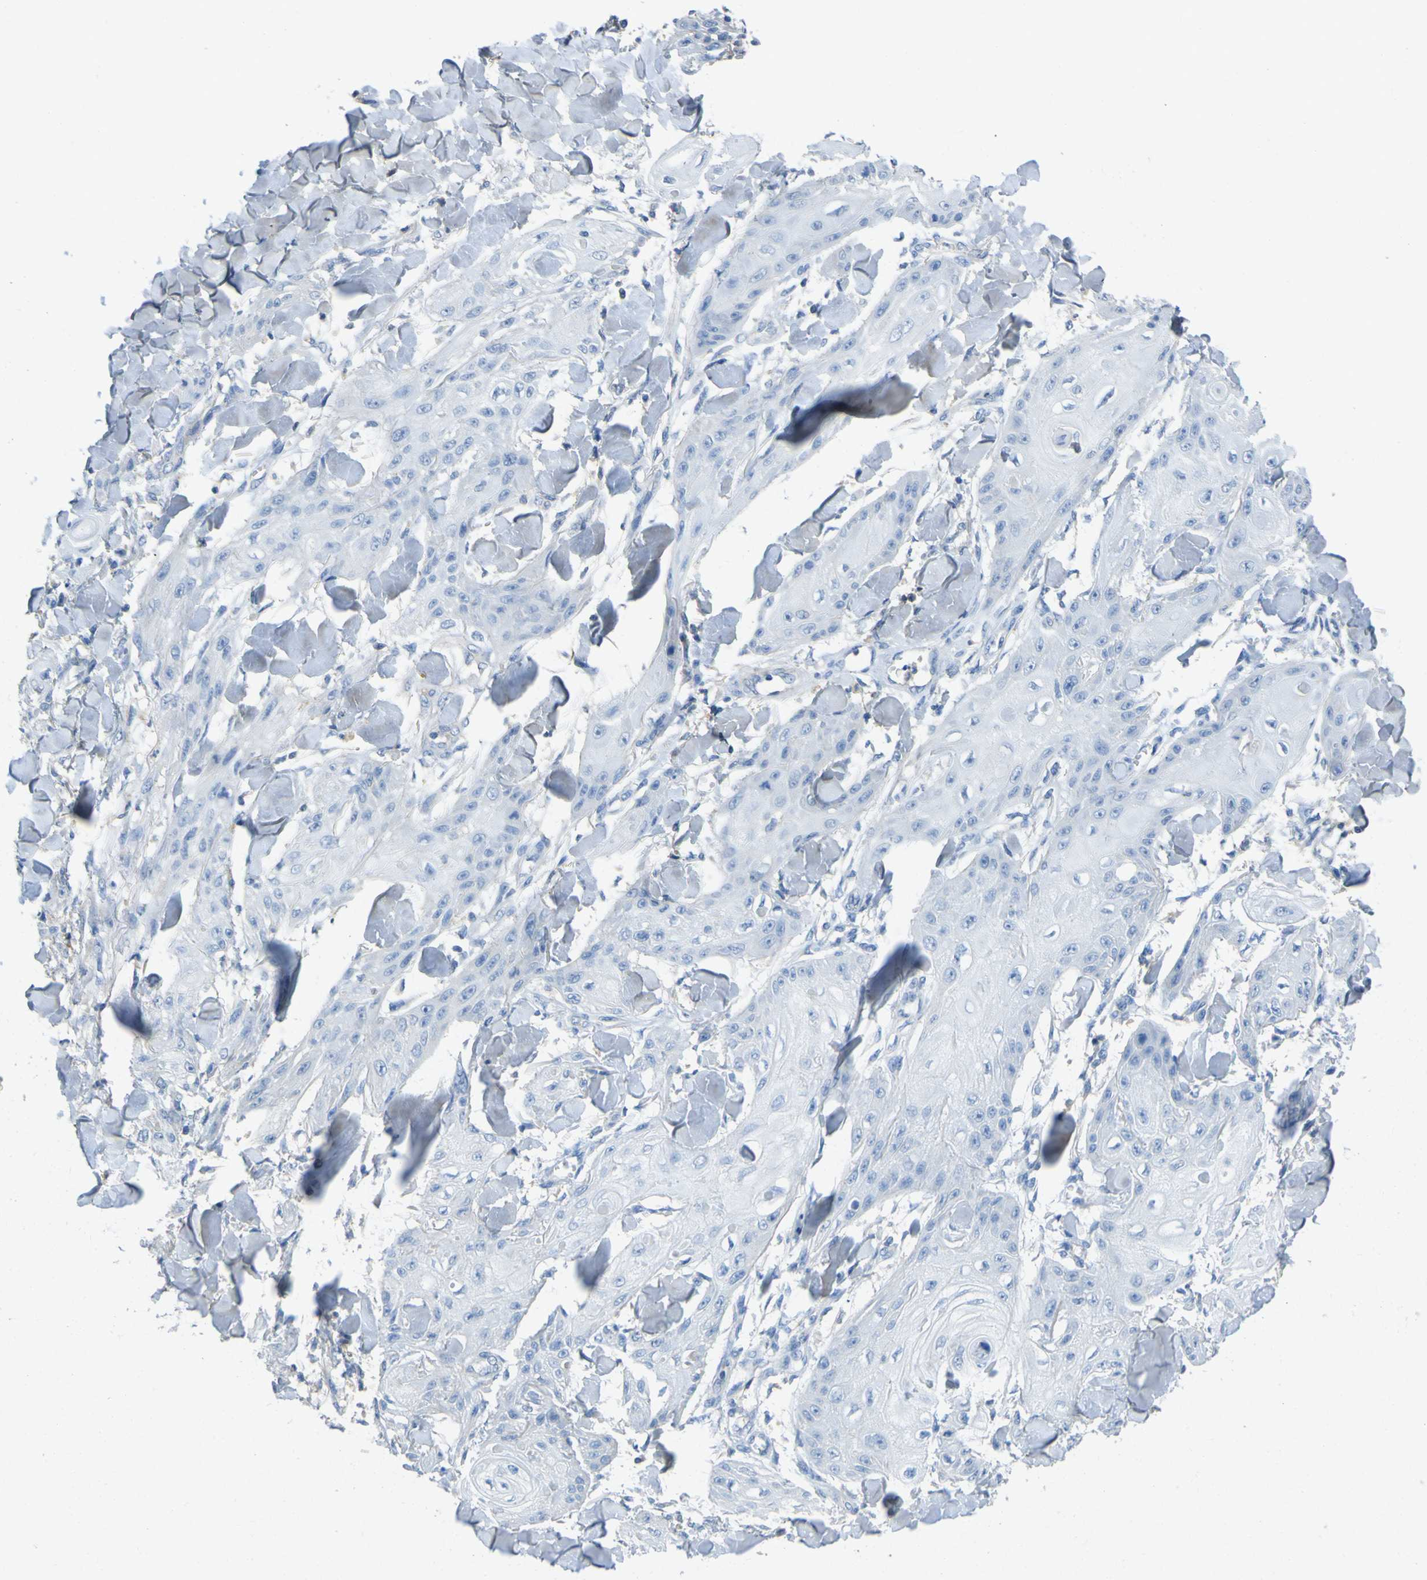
{"staining": {"intensity": "negative", "quantity": "none", "location": "none"}, "tissue": "skin cancer", "cell_type": "Tumor cells", "image_type": "cancer", "snomed": [{"axis": "morphology", "description": "Squamous cell carcinoma, NOS"}, {"axis": "topography", "description": "Skin"}], "caption": "A histopathology image of skin squamous cell carcinoma stained for a protein demonstrates no brown staining in tumor cells.", "gene": "OGN", "patient": {"sex": "male", "age": 74}}